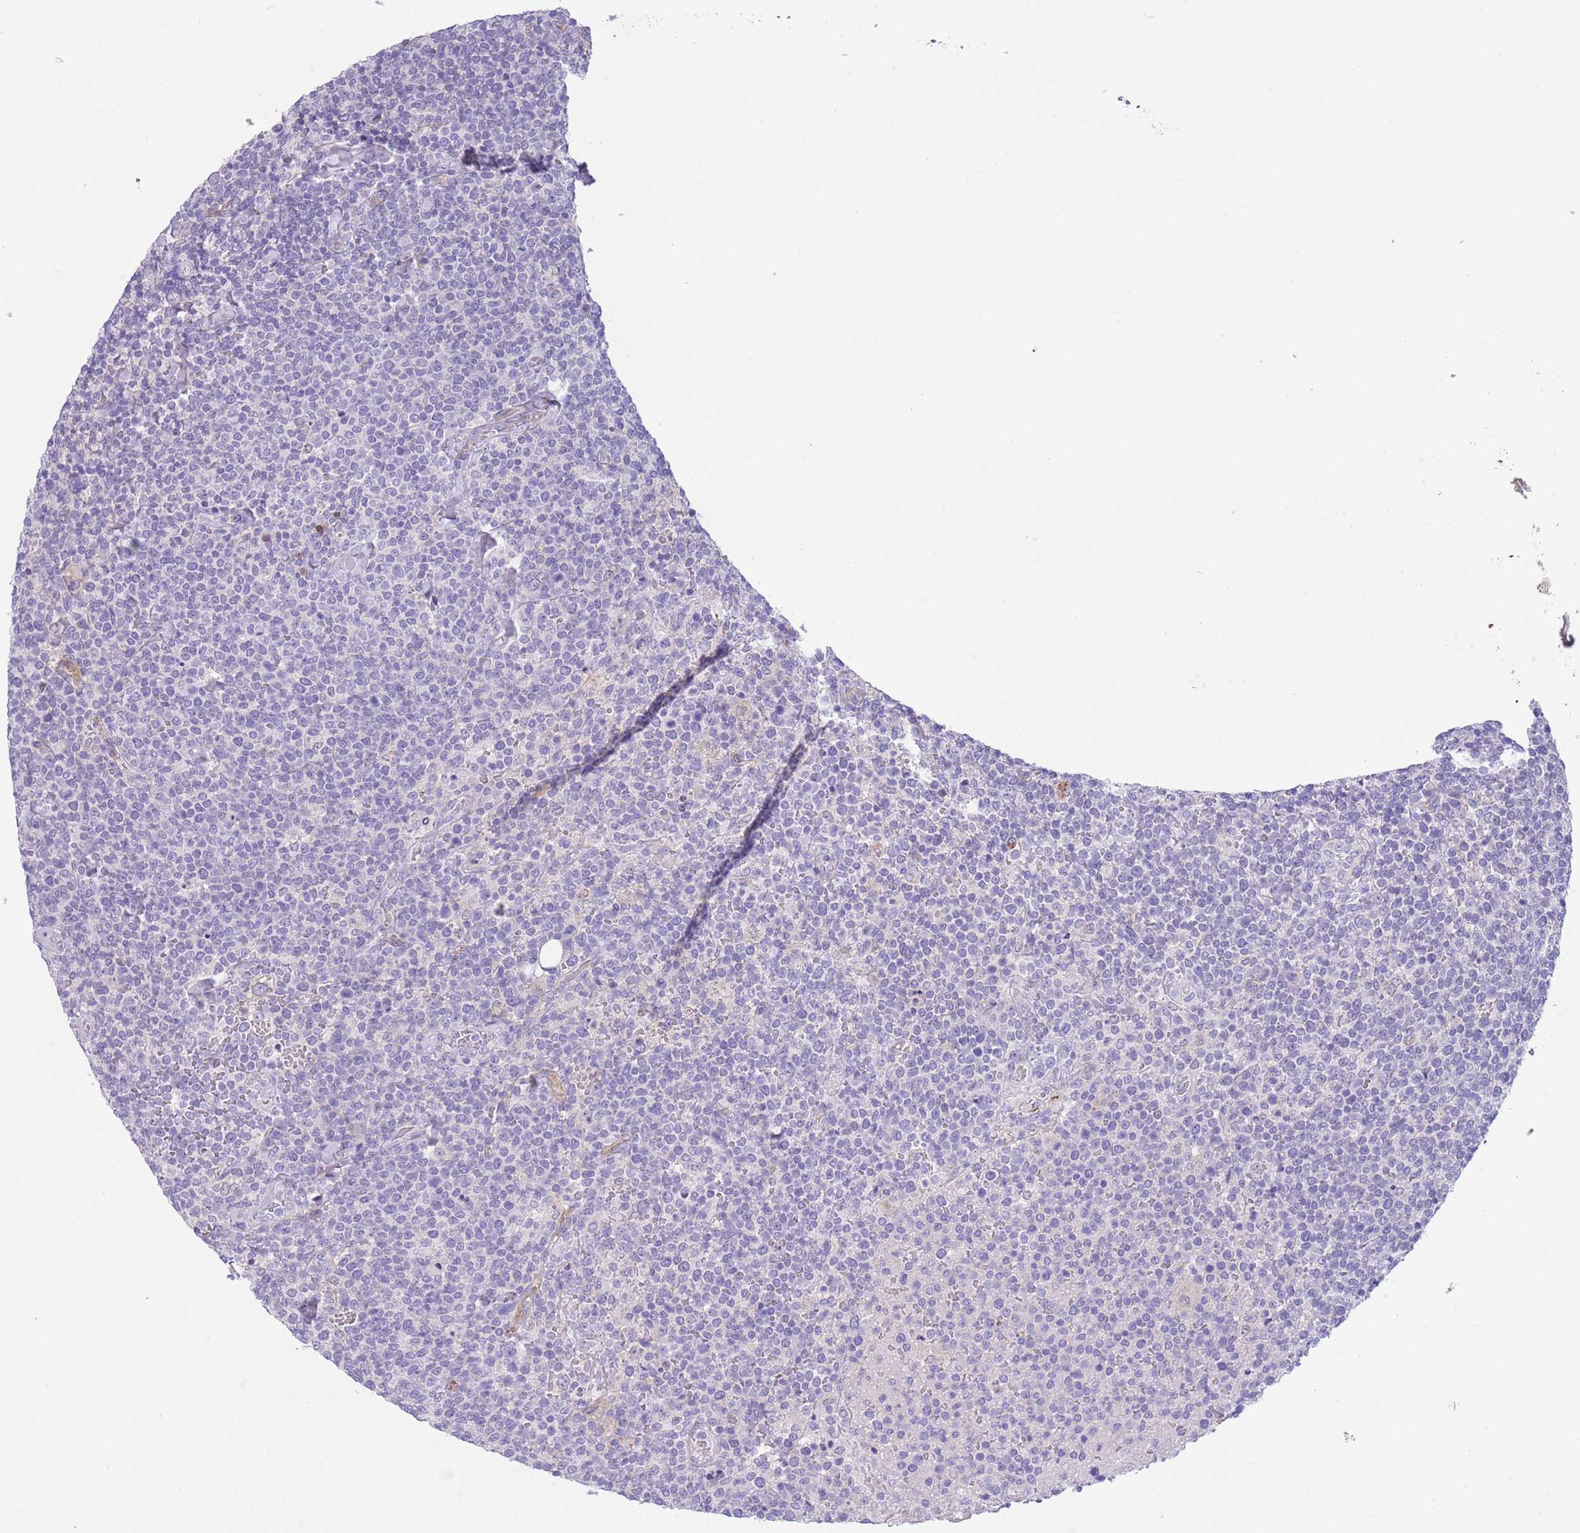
{"staining": {"intensity": "negative", "quantity": "none", "location": "none"}, "tissue": "lymphoma", "cell_type": "Tumor cells", "image_type": "cancer", "snomed": [{"axis": "morphology", "description": "Malignant lymphoma, non-Hodgkin's type, High grade"}, {"axis": "topography", "description": "Lymph node"}], "caption": "A micrograph of malignant lymphoma, non-Hodgkin's type (high-grade) stained for a protein displays no brown staining in tumor cells.", "gene": "TSGA13", "patient": {"sex": "male", "age": 61}}